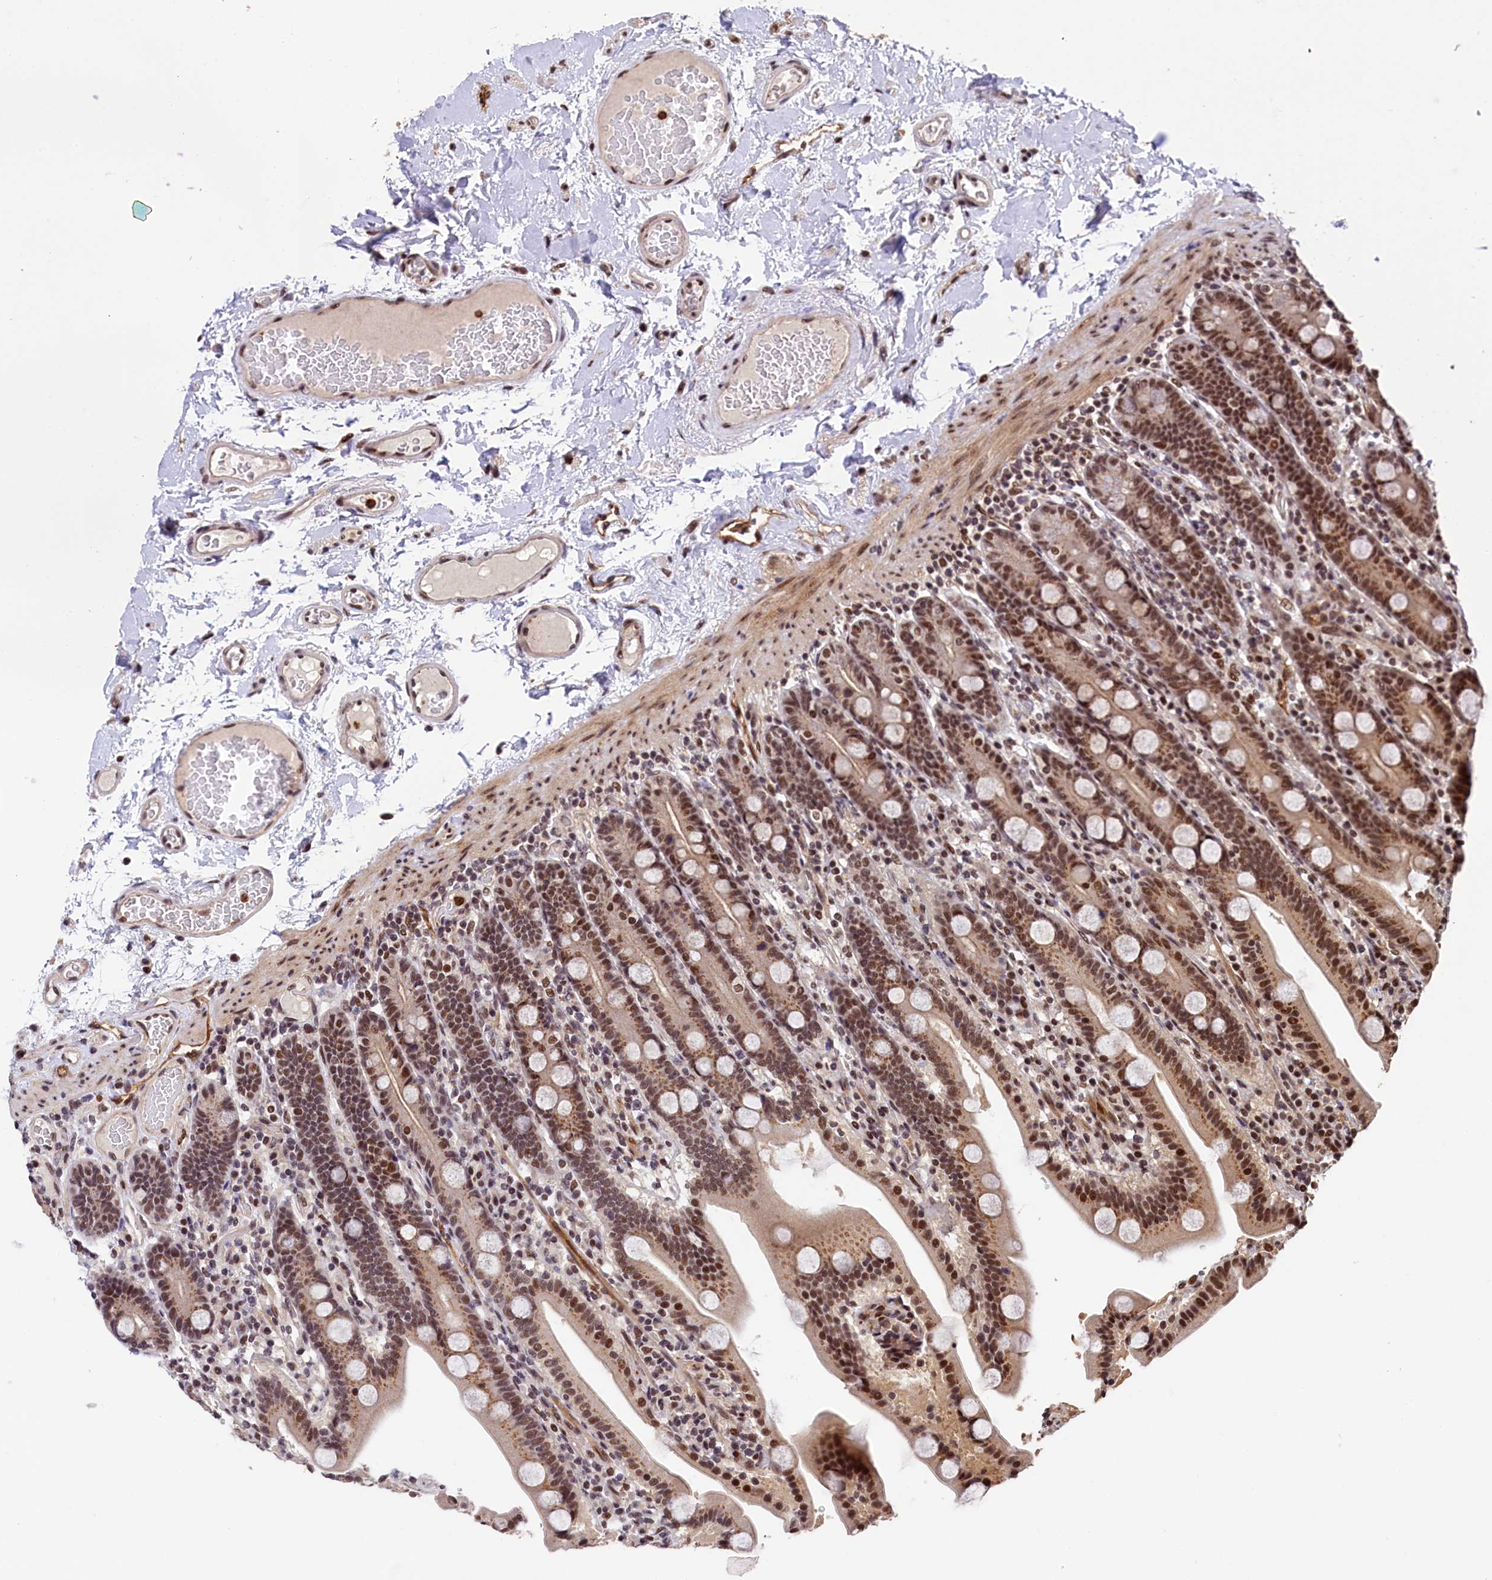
{"staining": {"intensity": "moderate", "quantity": ">75%", "location": "nuclear"}, "tissue": "duodenum", "cell_type": "Glandular cells", "image_type": "normal", "snomed": [{"axis": "morphology", "description": "Normal tissue, NOS"}, {"axis": "topography", "description": "Duodenum"}], "caption": "High-magnification brightfield microscopy of unremarkable duodenum stained with DAB (brown) and counterstained with hematoxylin (blue). glandular cells exhibit moderate nuclear staining is seen in about>75% of cells. (brown staining indicates protein expression, while blue staining denotes nuclei).", "gene": "ADIG", "patient": {"sex": "male", "age": 55}}